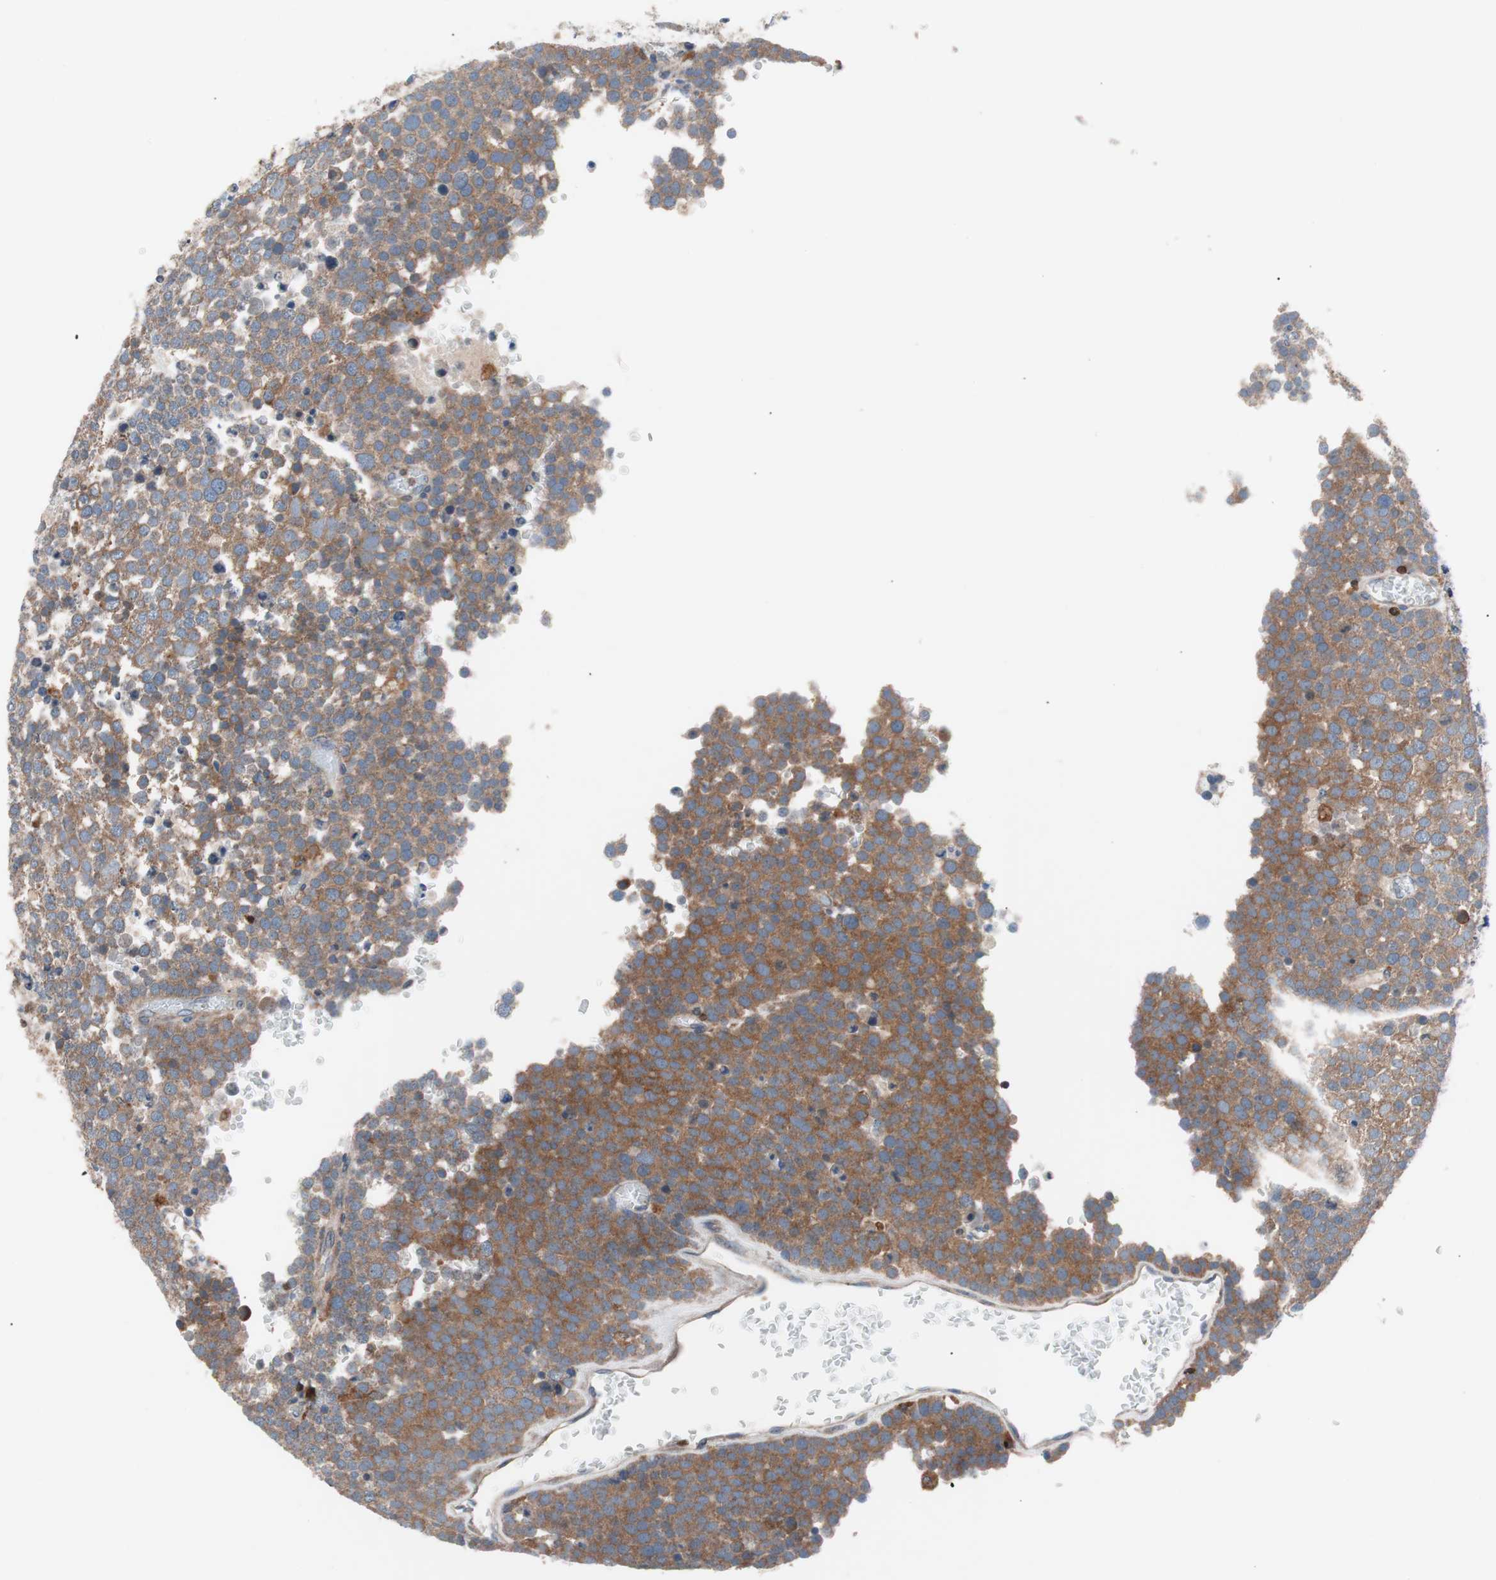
{"staining": {"intensity": "moderate", "quantity": ">75%", "location": "cytoplasmic/membranous"}, "tissue": "testis cancer", "cell_type": "Tumor cells", "image_type": "cancer", "snomed": [{"axis": "morphology", "description": "Seminoma, NOS"}, {"axis": "topography", "description": "Testis"}], "caption": "IHC photomicrograph of neoplastic tissue: human testis cancer (seminoma) stained using IHC shows medium levels of moderate protein expression localized specifically in the cytoplasmic/membranous of tumor cells, appearing as a cytoplasmic/membranous brown color.", "gene": "PIK3R1", "patient": {"sex": "male", "age": 71}}